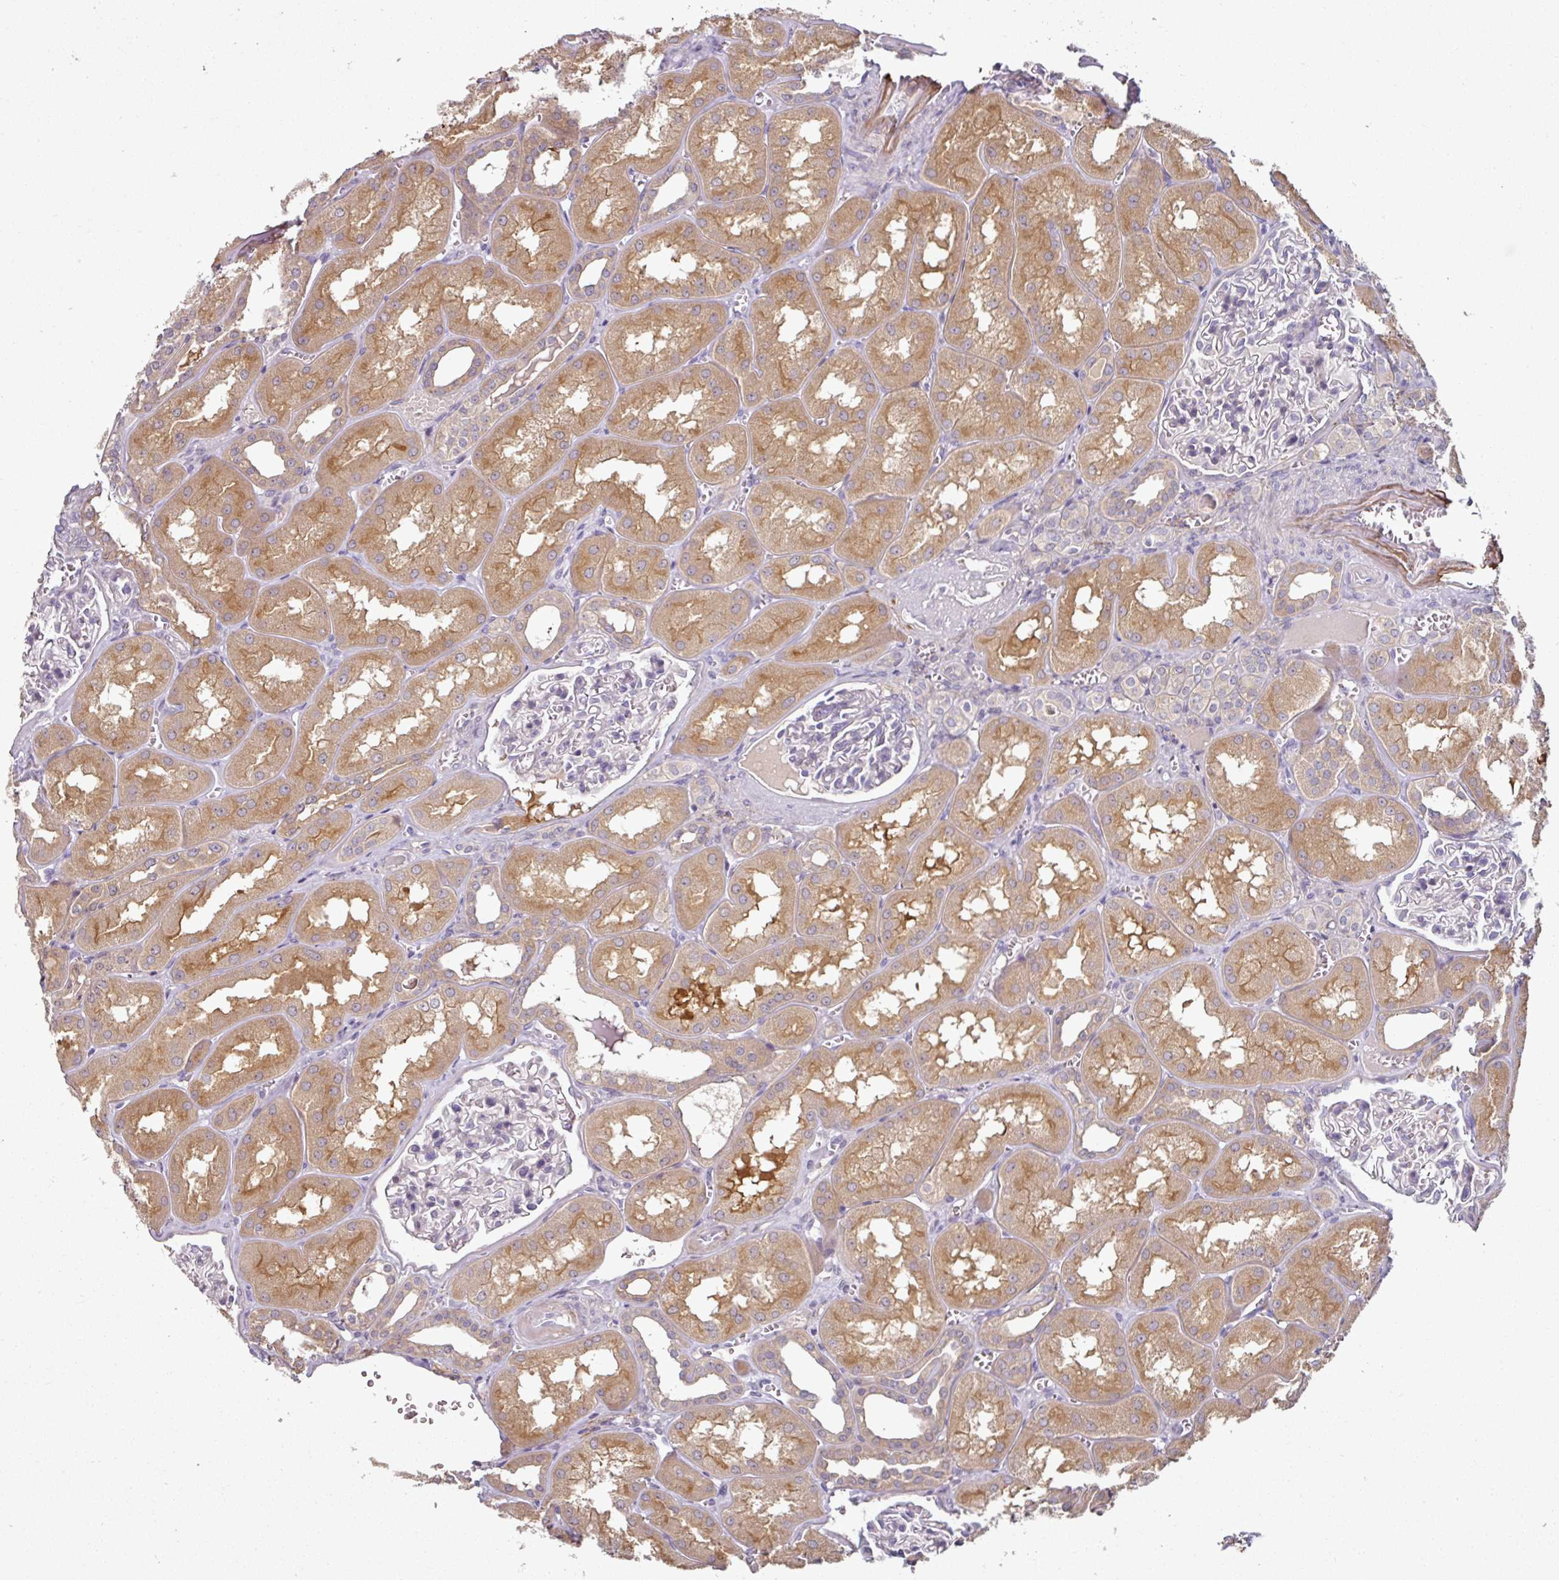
{"staining": {"intensity": "negative", "quantity": "none", "location": "none"}, "tissue": "kidney", "cell_type": "Cells in glomeruli", "image_type": "normal", "snomed": [{"axis": "morphology", "description": "Normal tissue, NOS"}, {"axis": "topography", "description": "Kidney"}], "caption": "Normal kidney was stained to show a protein in brown. There is no significant positivity in cells in glomeruli. The staining is performed using DAB (3,3'-diaminobenzidine) brown chromogen with nuclei counter-stained in using hematoxylin.", "gene": "MTMR14", "patient": {"sex": "male", "age": 61}}